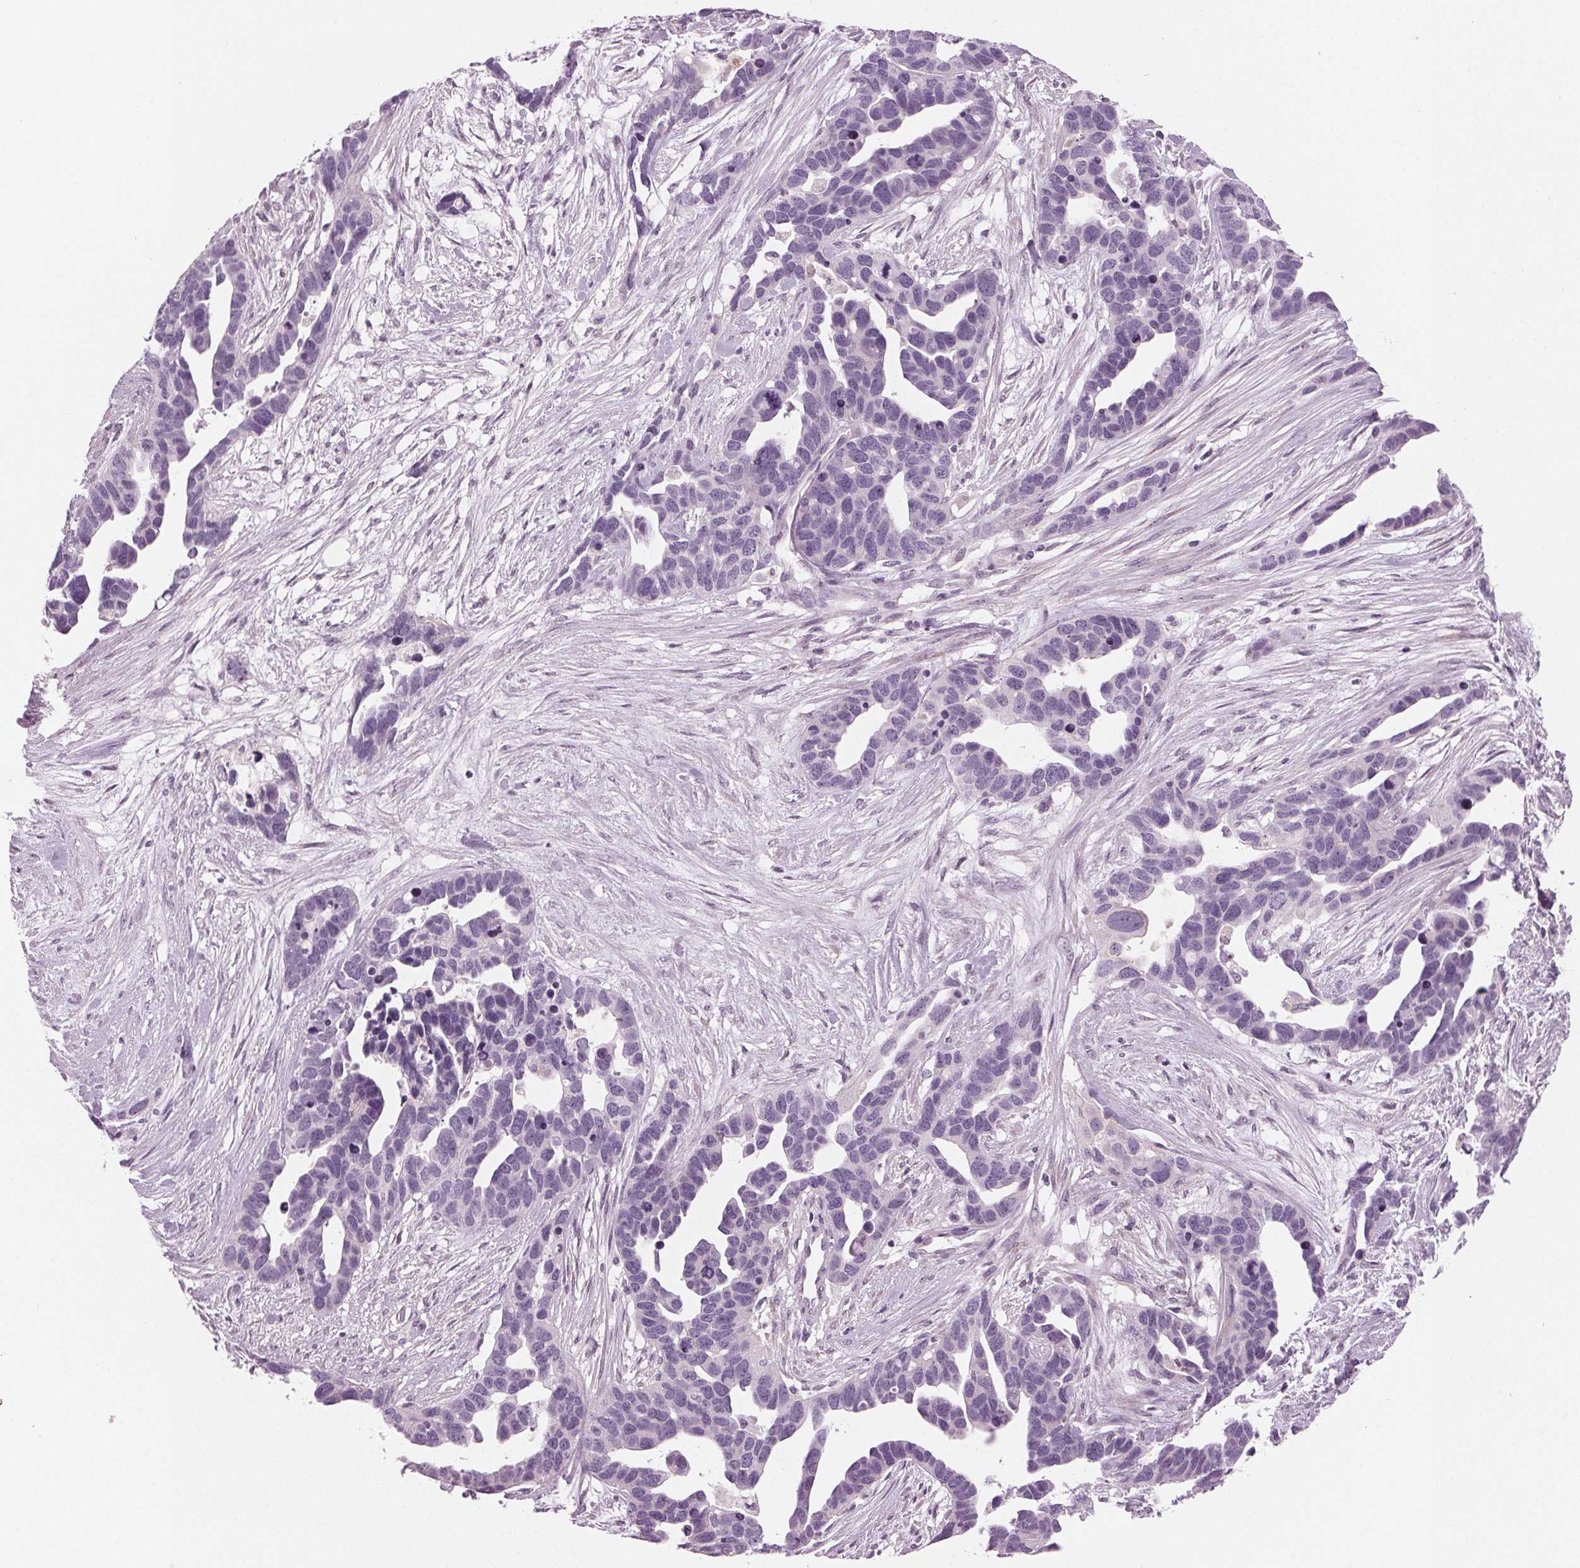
{"staining": {"intensity": "negative", "quantity": "none", "location": "none"}, "tissue": "ovarian cancer", "cell_type": "Tumor cells", "image_type": "cancer", "snomed": [{"axis": "morphology", "description": "Cystadenocarcinoma, serous, NOS"}, {"axis": "topography", "description": "Ovary"}], "caption": "Image shows no significant protein staining in tumor cells of ovarian cancer.", "gene": "PRAP1", "patient": {"sex": "female", "age": 54}}